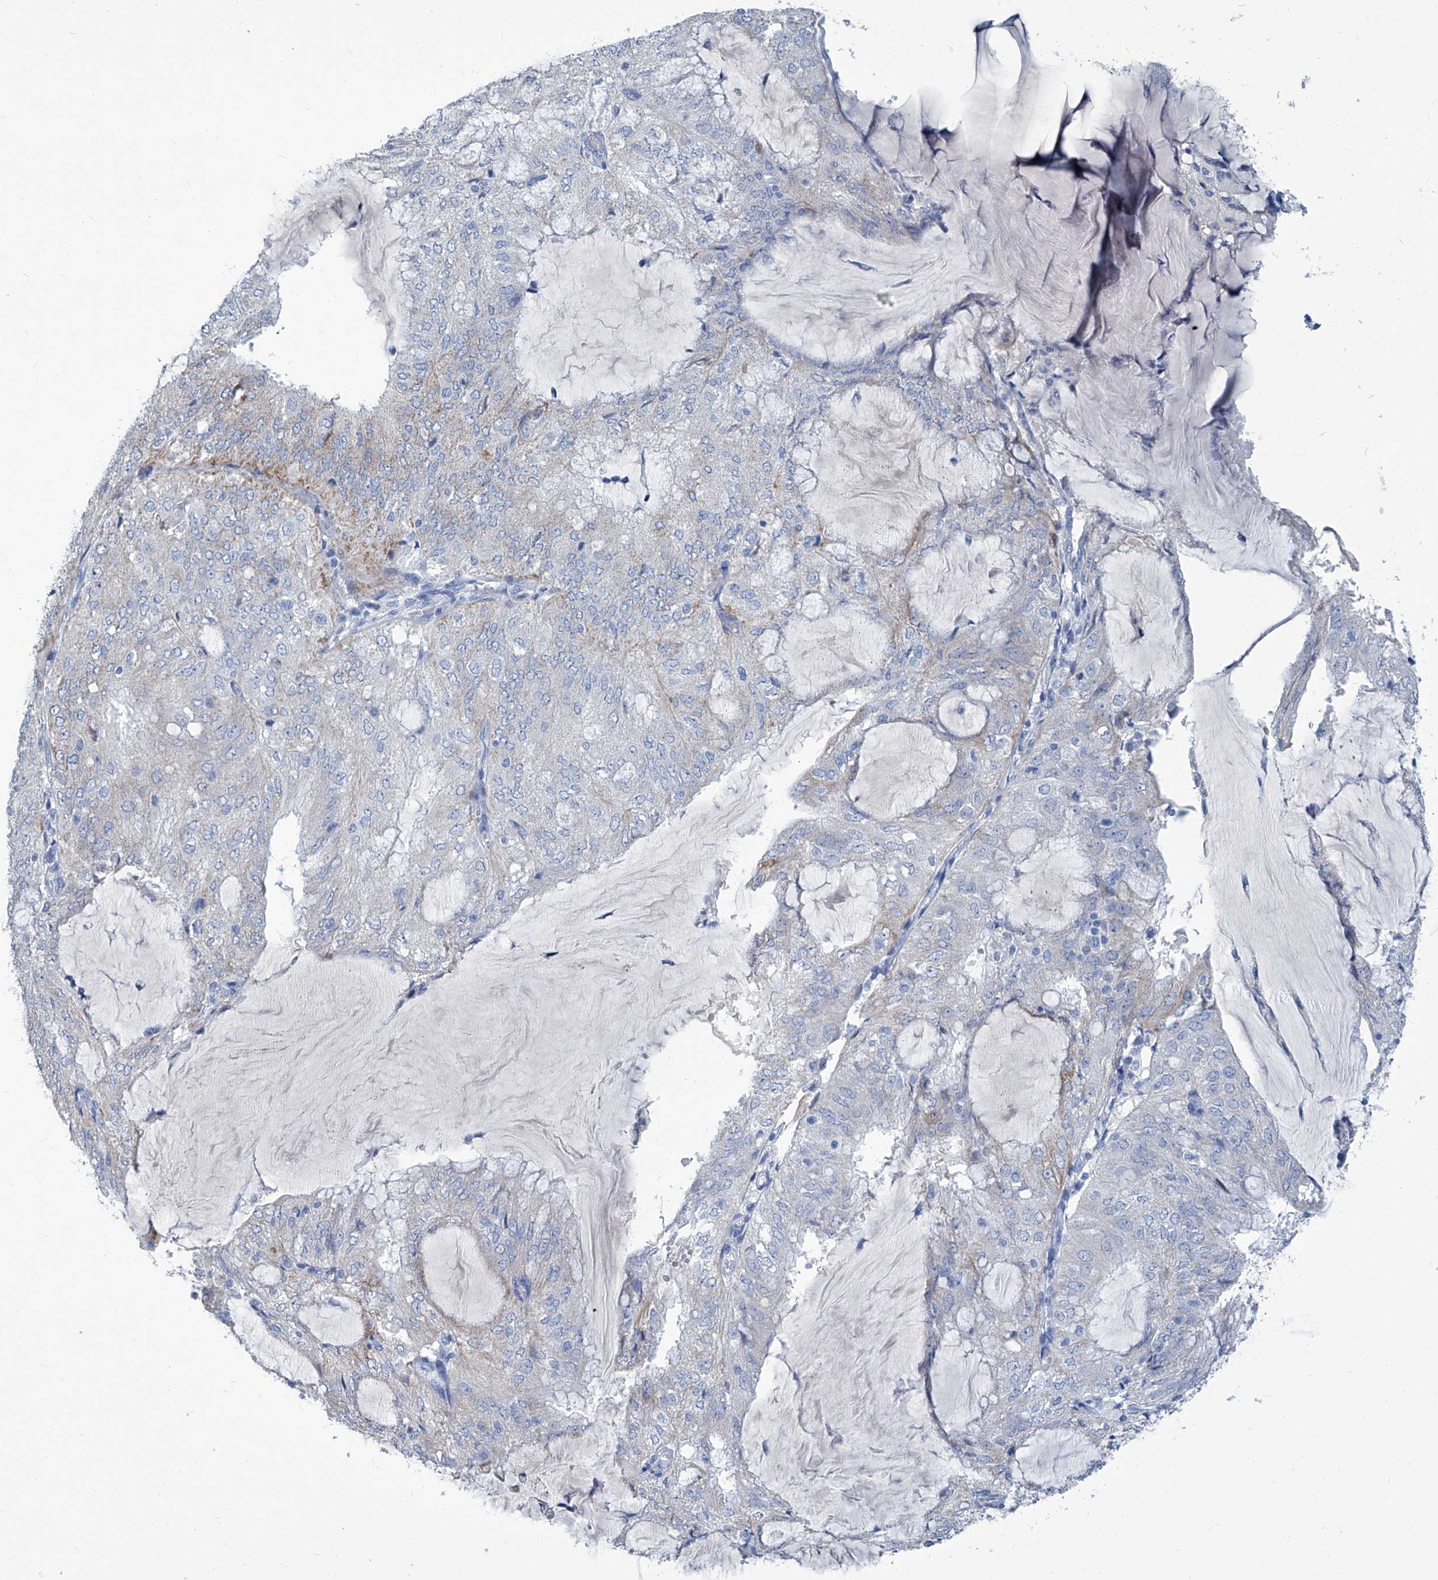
{"staining": {"intensity": "weak", "quantity": "<25%", "location": "cytoplasmic/membranous"}, "tissue": "endometrial cancer", "cell_type": "Tumor cells", "image_type": "cancer", "snomed": [{"axis": "morphology", "description": "Adenocarcinoma, NOS"}, {"axis": "topography", "description": "Endometrium"}], "caption": "This is an immunohistochemistry photomicrograph of human endometrial cancer. There is no positivity in tumor cells.", "gene": "MTARC1", "patient": {"sex": "female", "age": 81}}